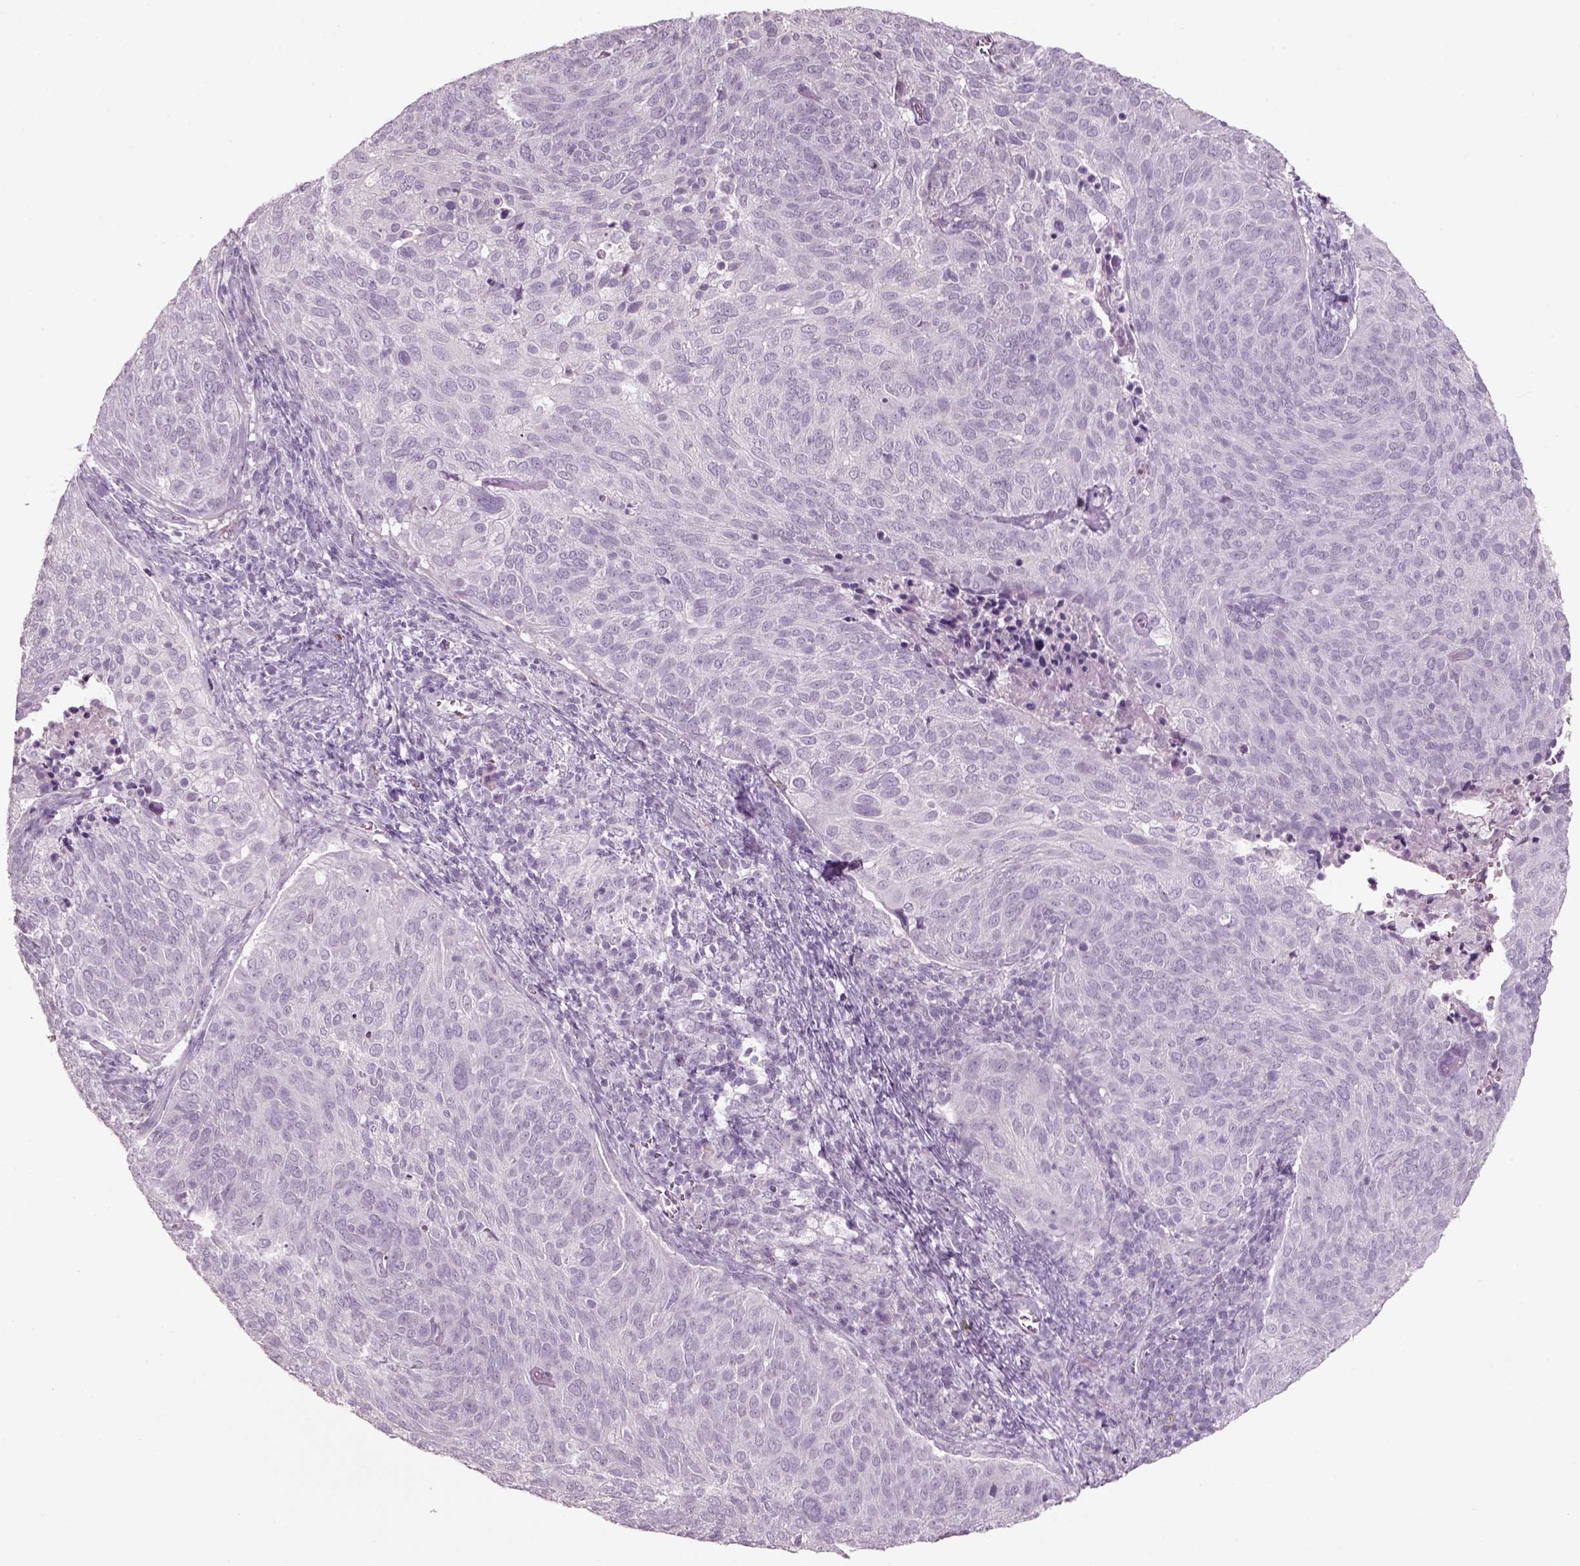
{"staining": {"intensity": "negative", "quantity": "none", "location": "none"}, "tissue": "cervical cancer", "cell_type": "Tumor cells", "image_type": "cancer", "snomed": [{"axis": "morphology", "description": "Squamous cell carcinoma, NOS"}, {"axis": "topography", "description": "Cervix"}], "caption": "IHC histopathology image of neoplastic tissue: cervical squamous cell carcinoma stained with DAB (3,3'-diaminobenzidine) demonstrates no significant protein positivity in tumor cells. (Brightfield microscopy of DAB (3,3'-diaminobenzidine) immunohistochemistry at high magnification).", "gene": "SLC6A2", "patient": {"sex": "female", "age": 39}}